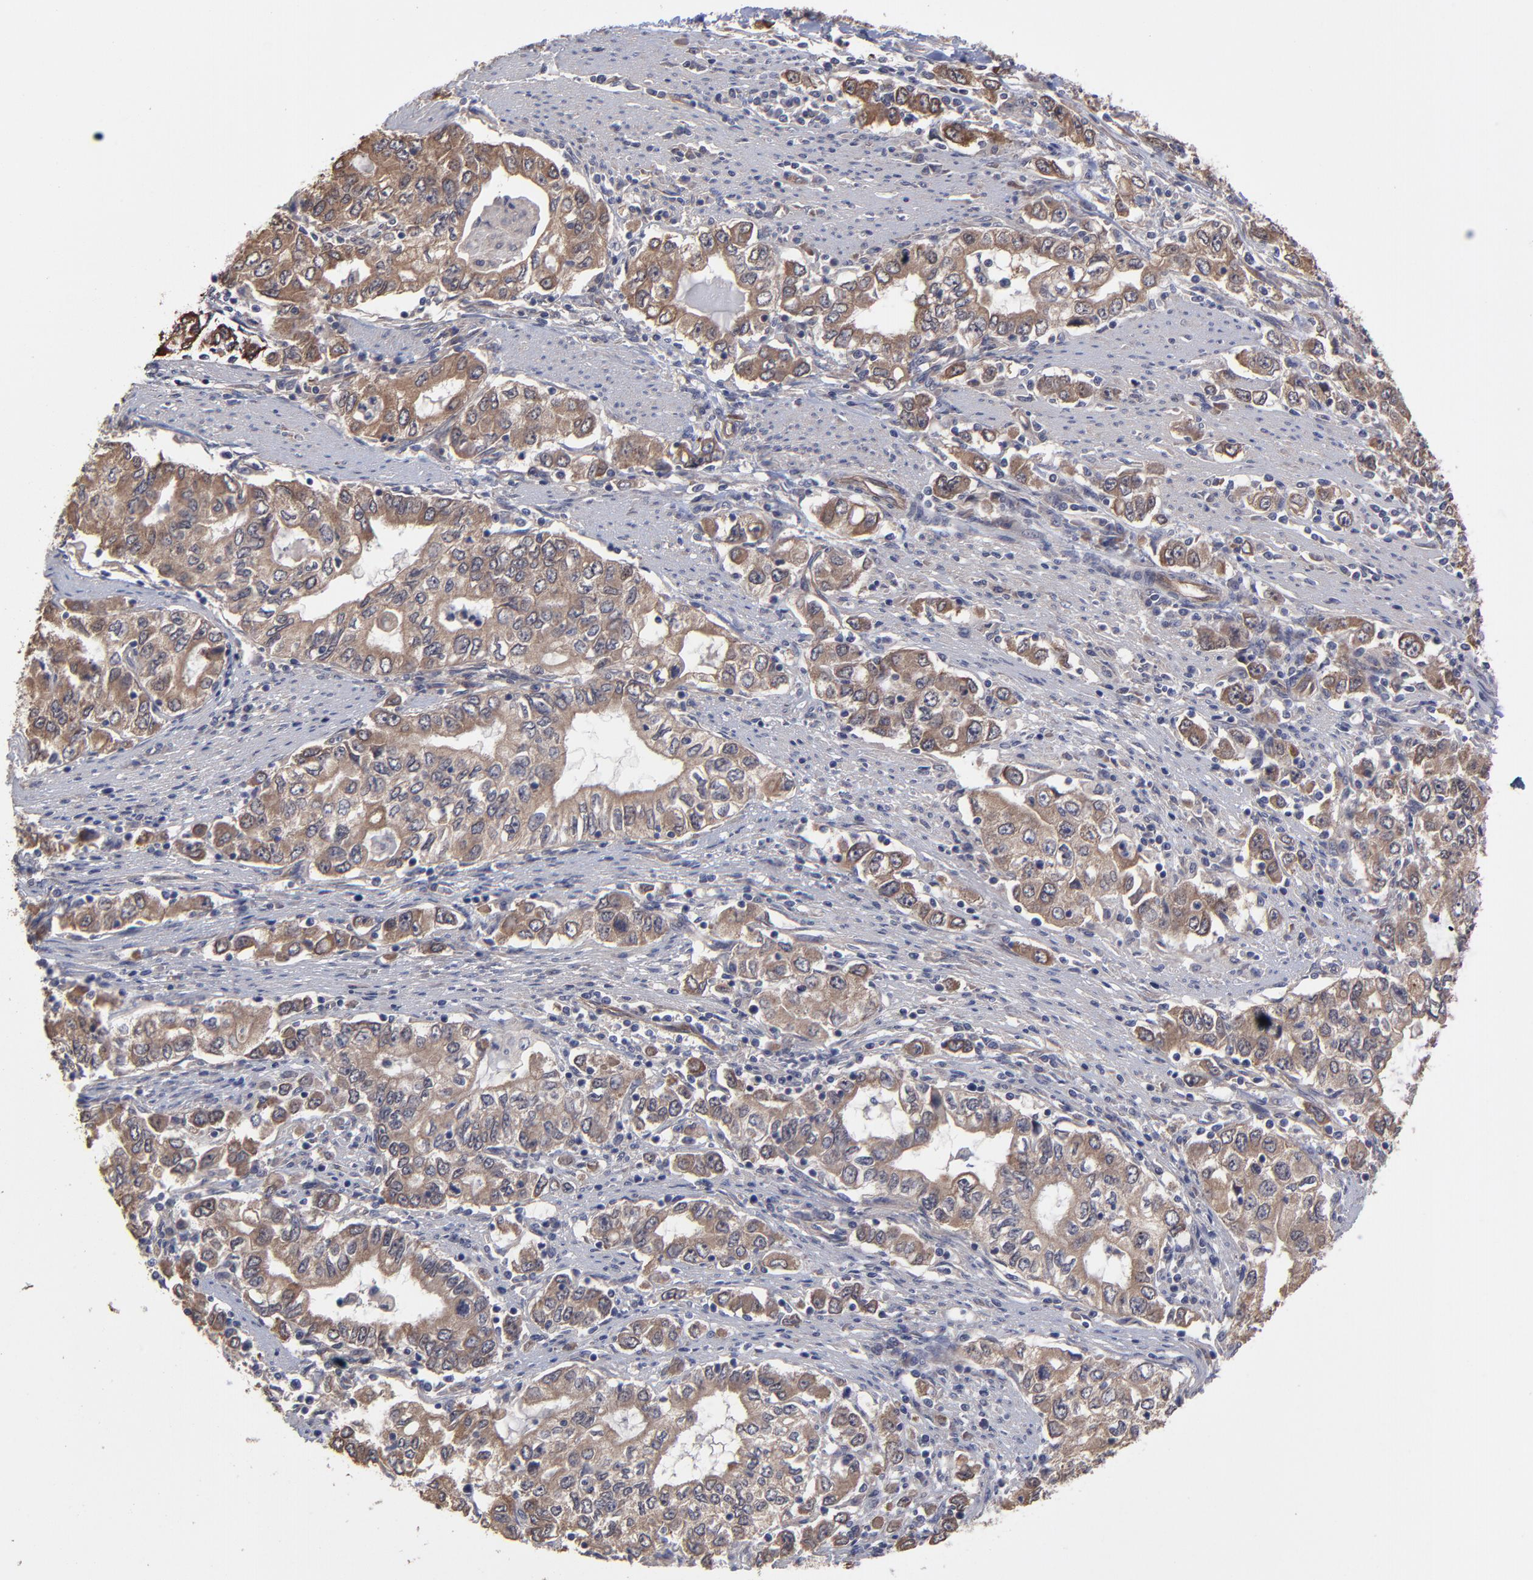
{"staining": {"intensity": "moderate", "quantity": ">75%", "location": "cytoplasmic/membranous"}, "tissue": "stomach cancer", "cell_type": "Tumor cells", "image_type": "cancer", "snomed": [{"axis": "morphology", "description": "Adenocarcinoma, NOS"}, {"axis": "topography", "description": "Stomach, lower"}], "caption": "Stomach cancer stained with a protein marker exhibits moderate staining in tumor cells.", "gene": "ZNF780B", "patient": {"sex": "female", "age": 72}}